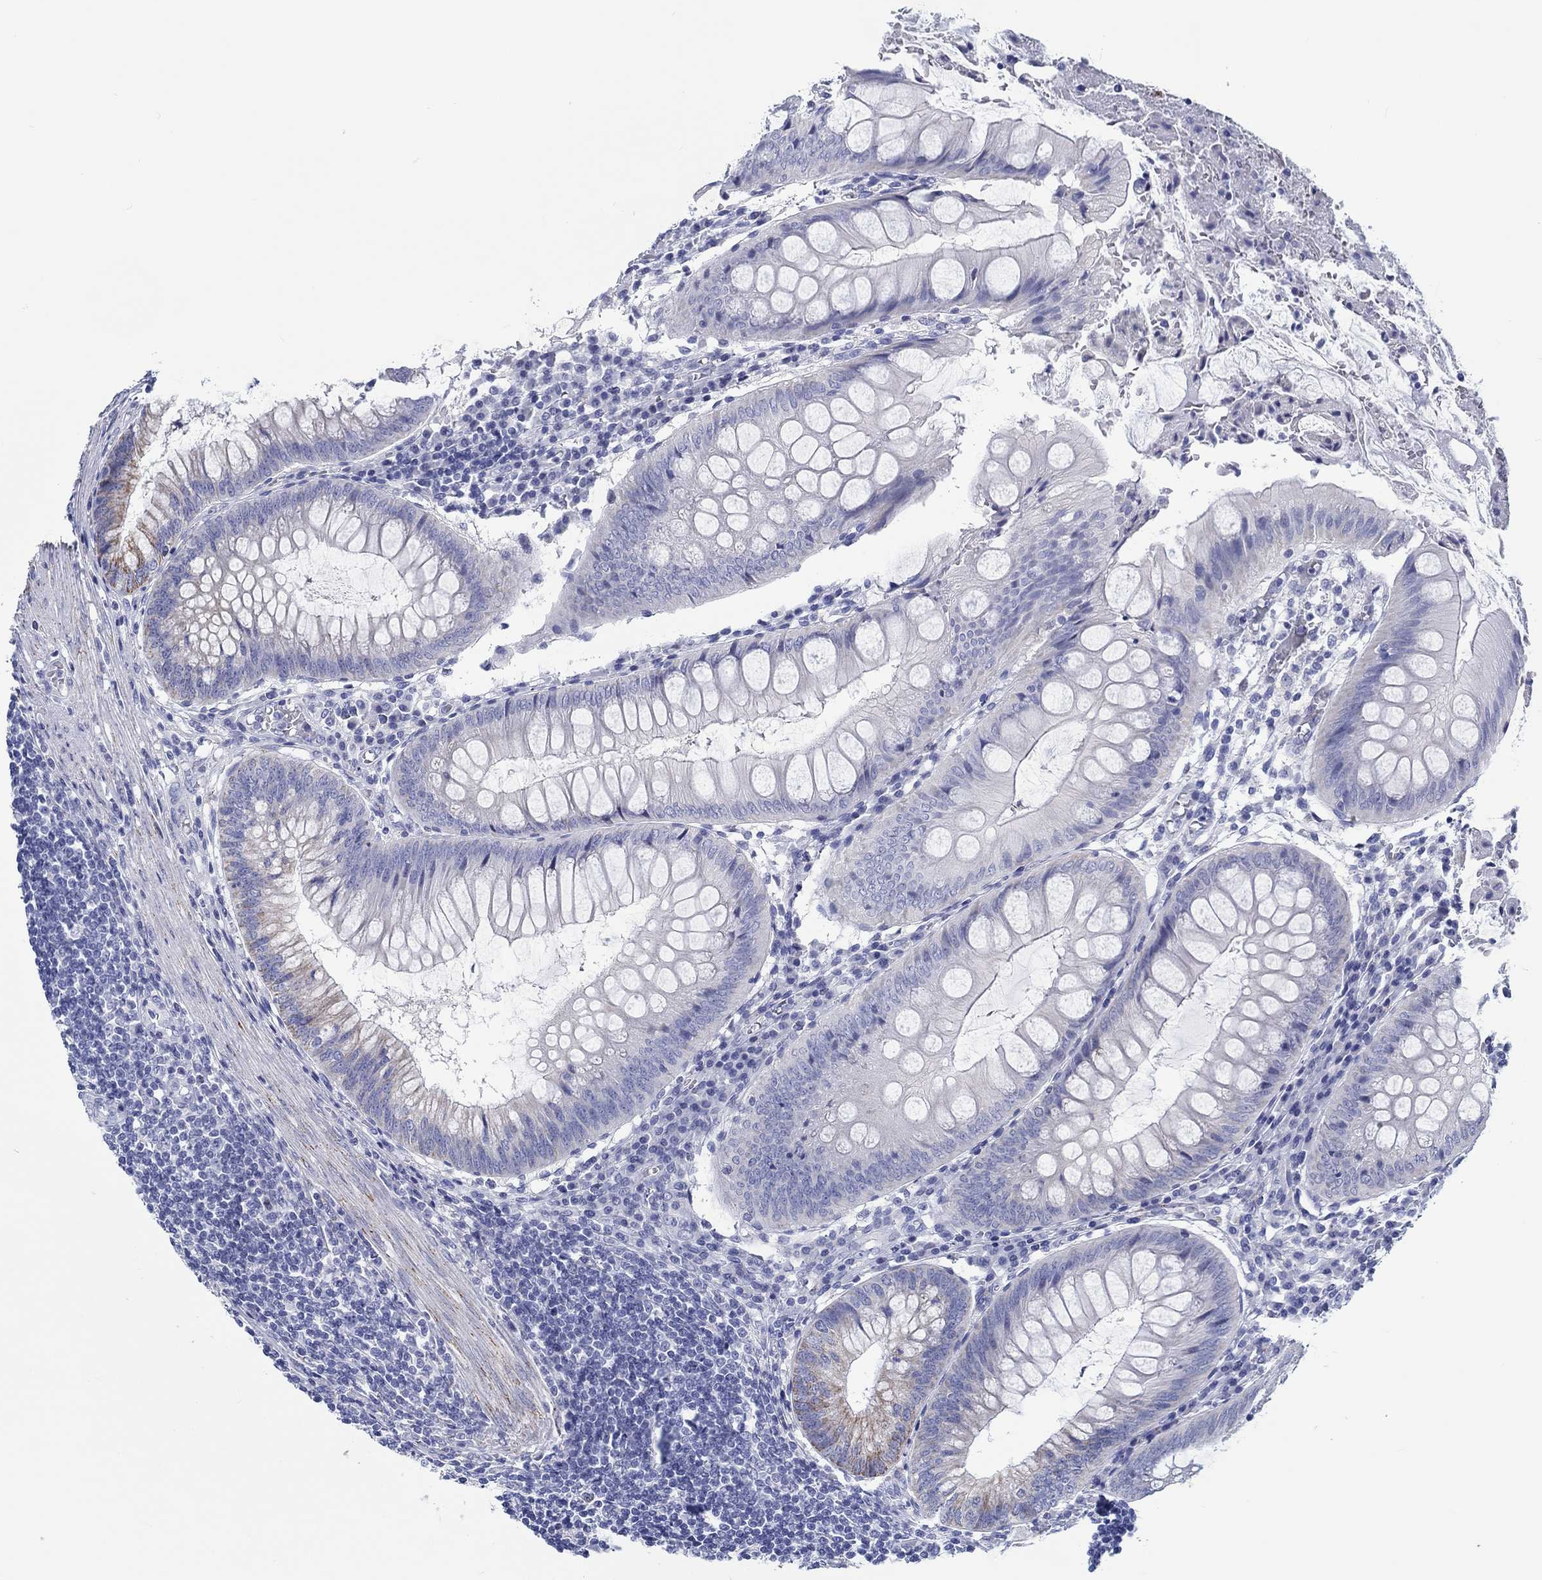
{"staining": {"intensity": "weak", "quantity": "<25%", "location": "cytoplasmic/membranous"}, "tissue": "appendix", "cell_type": "Glandular cells", "image_type": "normal", "snomed": [{"axis": "morphology", "description": "Normal tissue, NOS"}, {"axis": "morphology", "description": "Inflammation, NOS"}, {"axis": "topography", "description": "Appendix"}], "caption": "A high-resolution image shows immunohistochemistry staining of unremarkable appendix, which exhibits no significant positivity in glandular cells. The staining was performed using DAB (3,3'-diaminobenzidine) to visualize the protein expression in brown, while the nuclei were stained in blue with hematoxylin (Magnification: 20x).", "gene": "H1", "patient": {"sex": "male", "age": 16}}